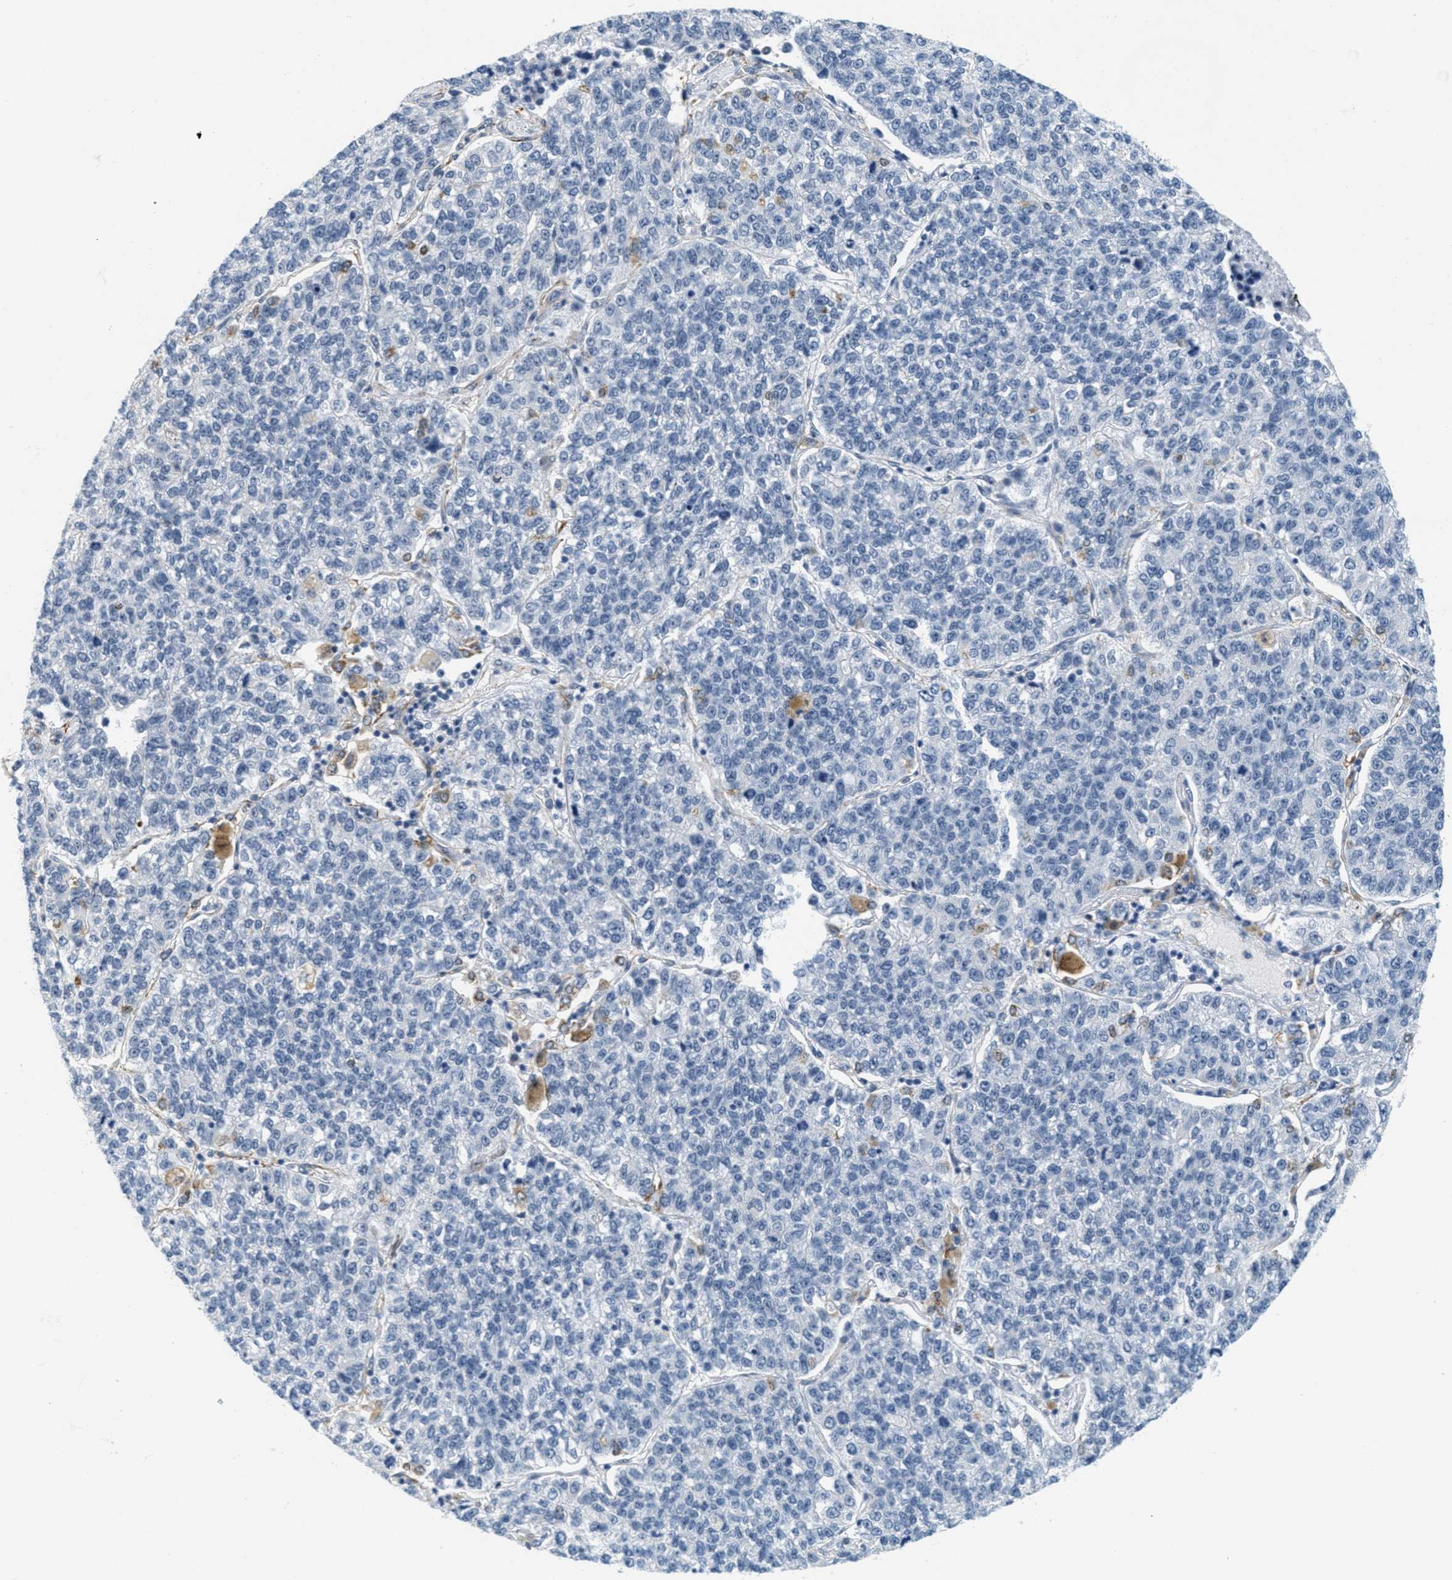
{"staining": {"intensity": "negative", "quantity": "none", "location": "none"}, "tissue": "lung cancer", "cell_type": "Tumor cells", "image_type": "cancer", "snomed": [{"axis": "morphology", "description": "Adenocarcinoma, NOS"}, {"axis": "topography", "description": "Lung"}], "caption": "Tumor cells show no significant positivity in lung cancer.", "gene": "HS3ST2", "patient": {"sex": "male", "age": 49}}